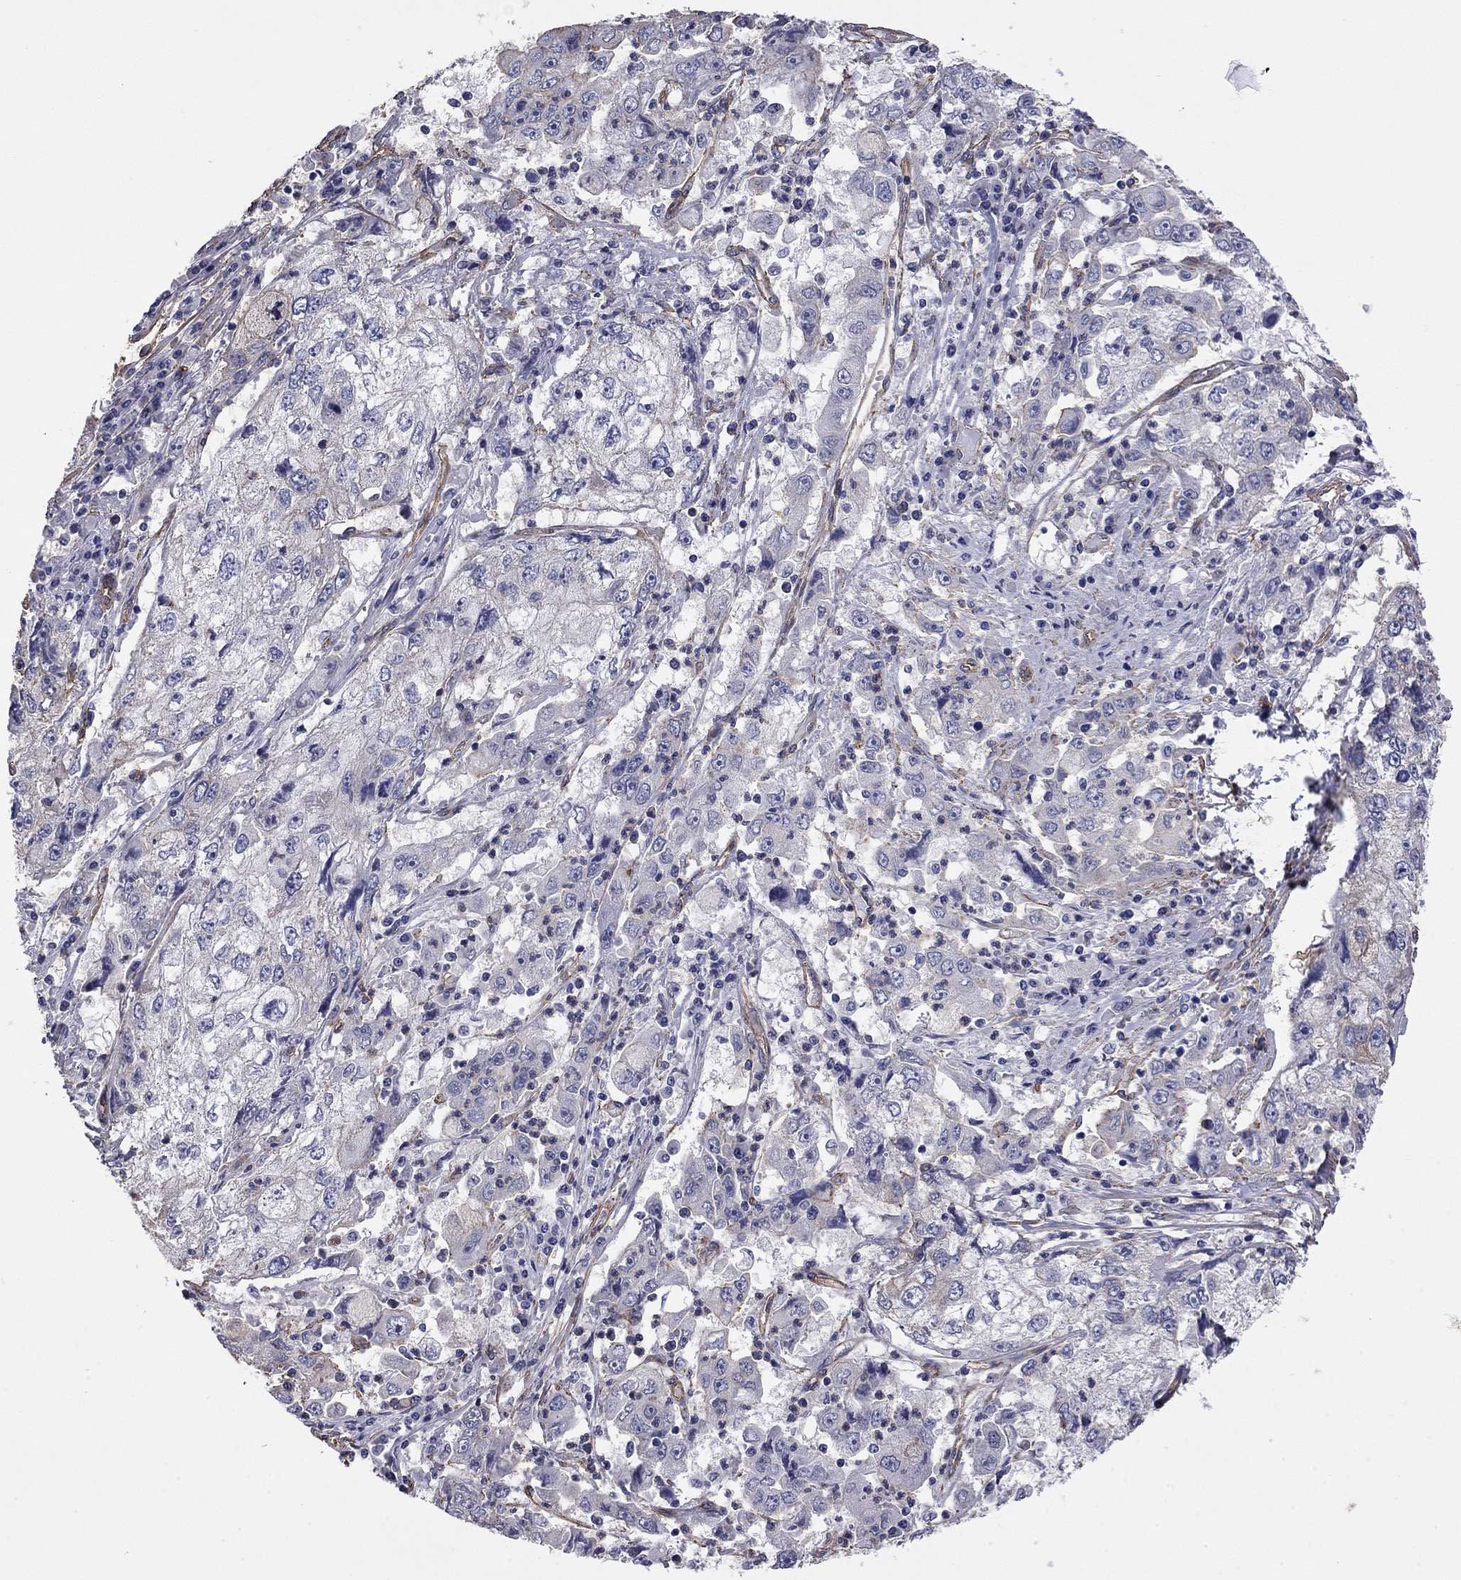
{"staining": {"intensity": "negative", "quantity": "none", "location": "none"}, "tissue": "cervical cancer", "cell_type": "Tumor cells", "image_type": "cancer", "snomed": [{"axis": "morphology", "description": "Squamous cell carcinoma, NOS"}, {"axis": "topography", "description": "Cervix"}], "caption": "This is a photomicrograph of IHC staining of cervical cancer, which shows no positivity in tumor cells.", "gene": "TCHH", "patient": {"sex": "female", "age": 36}}